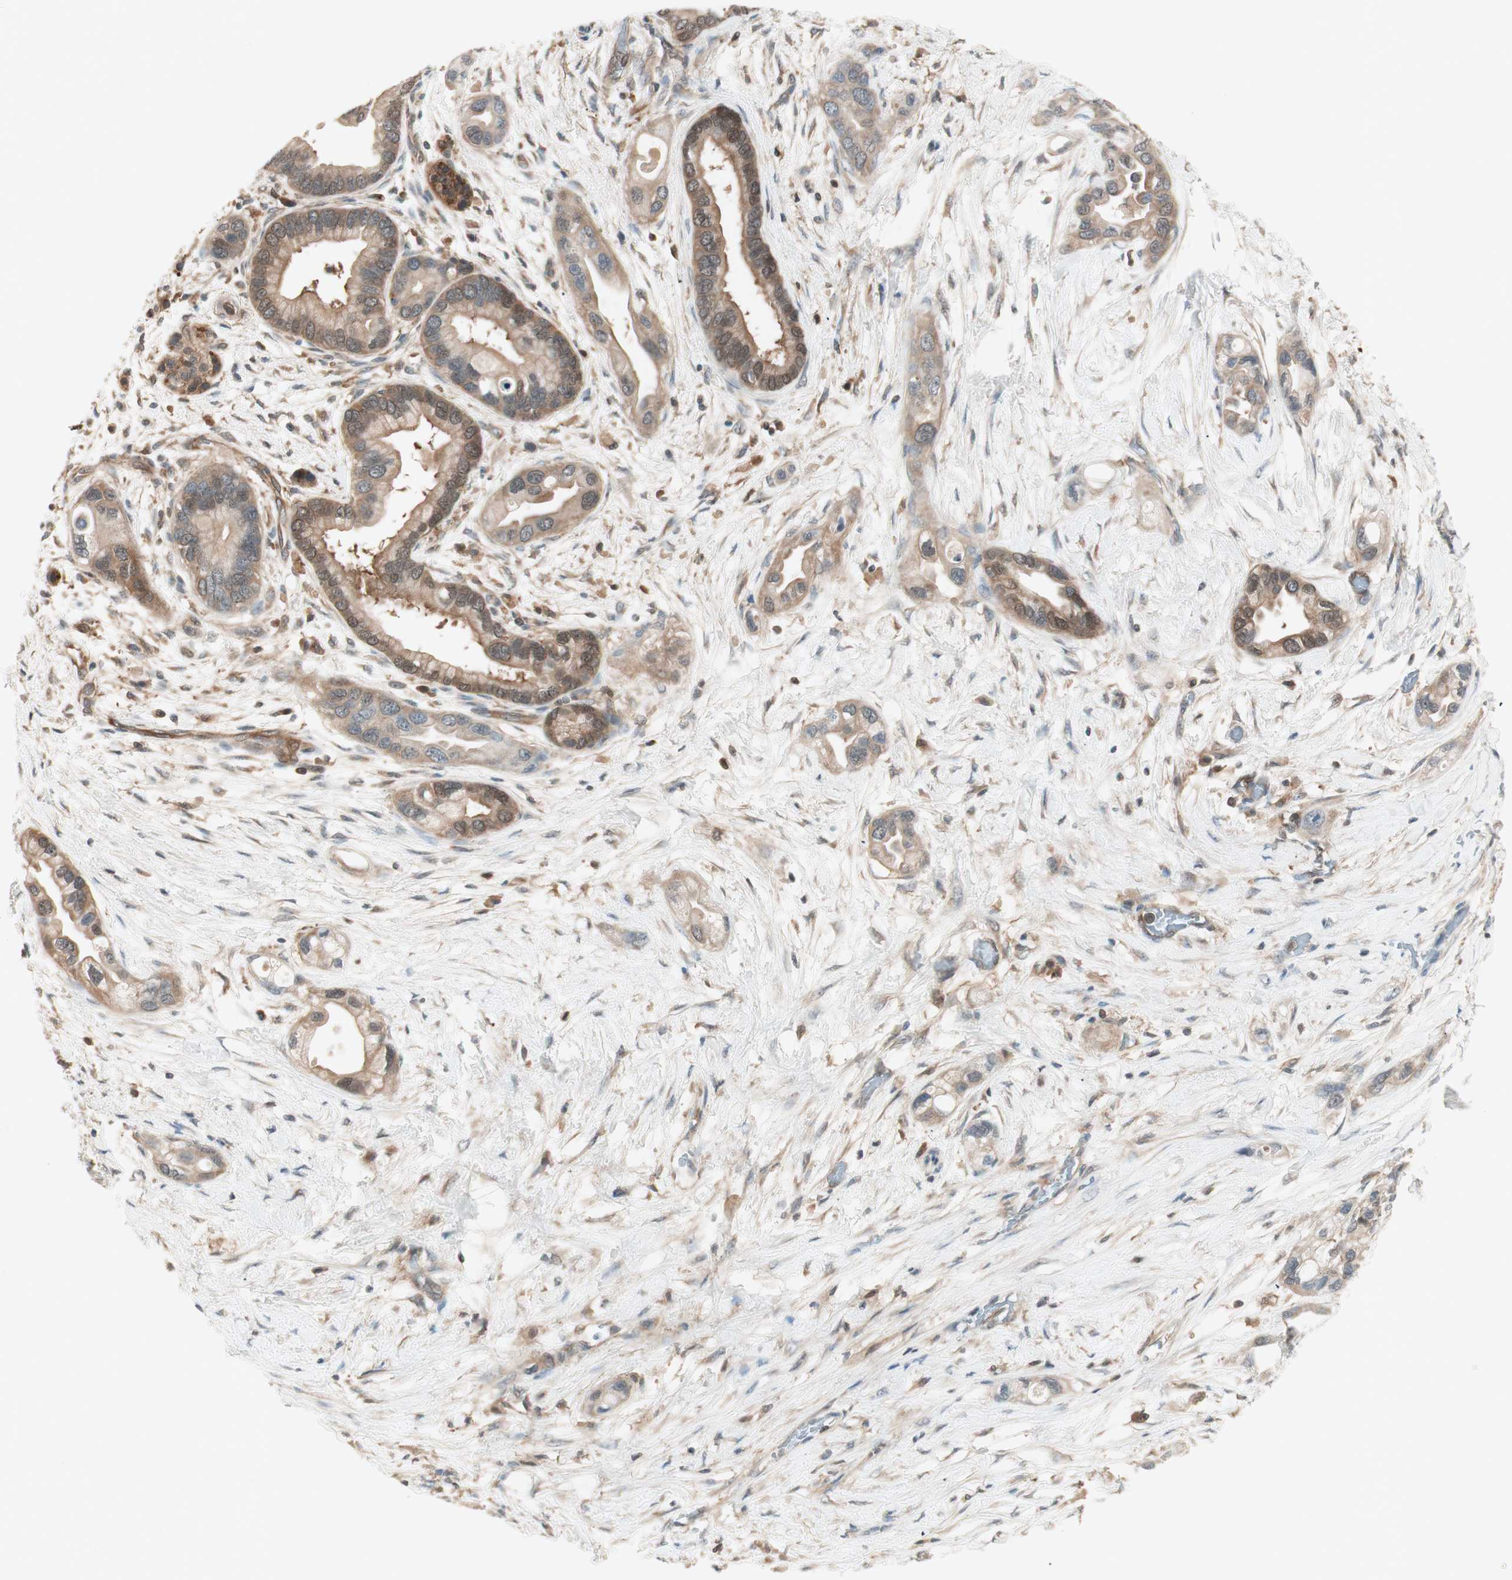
{"staining": {"intensity": "weak", "quantity": ">75%", "location": "cytoplasmic/membranous"}, "tissue": "pancreatic cancer", "cell_type": "Tumor cells", "image_type": "cancer", "snomed": [{"axis": "morphology", "description": "Adenocarcinoma, NOS"}, {"axis": "topography", "description": "Pancreas"}], "caption": "Protein expression analysis of pancreatic cancer exhibits weak cytoplasmic/membranous staining in about >75% of tumor cells.", "gene": "GALT", "patient": {"sex": "female", "age": 77}}